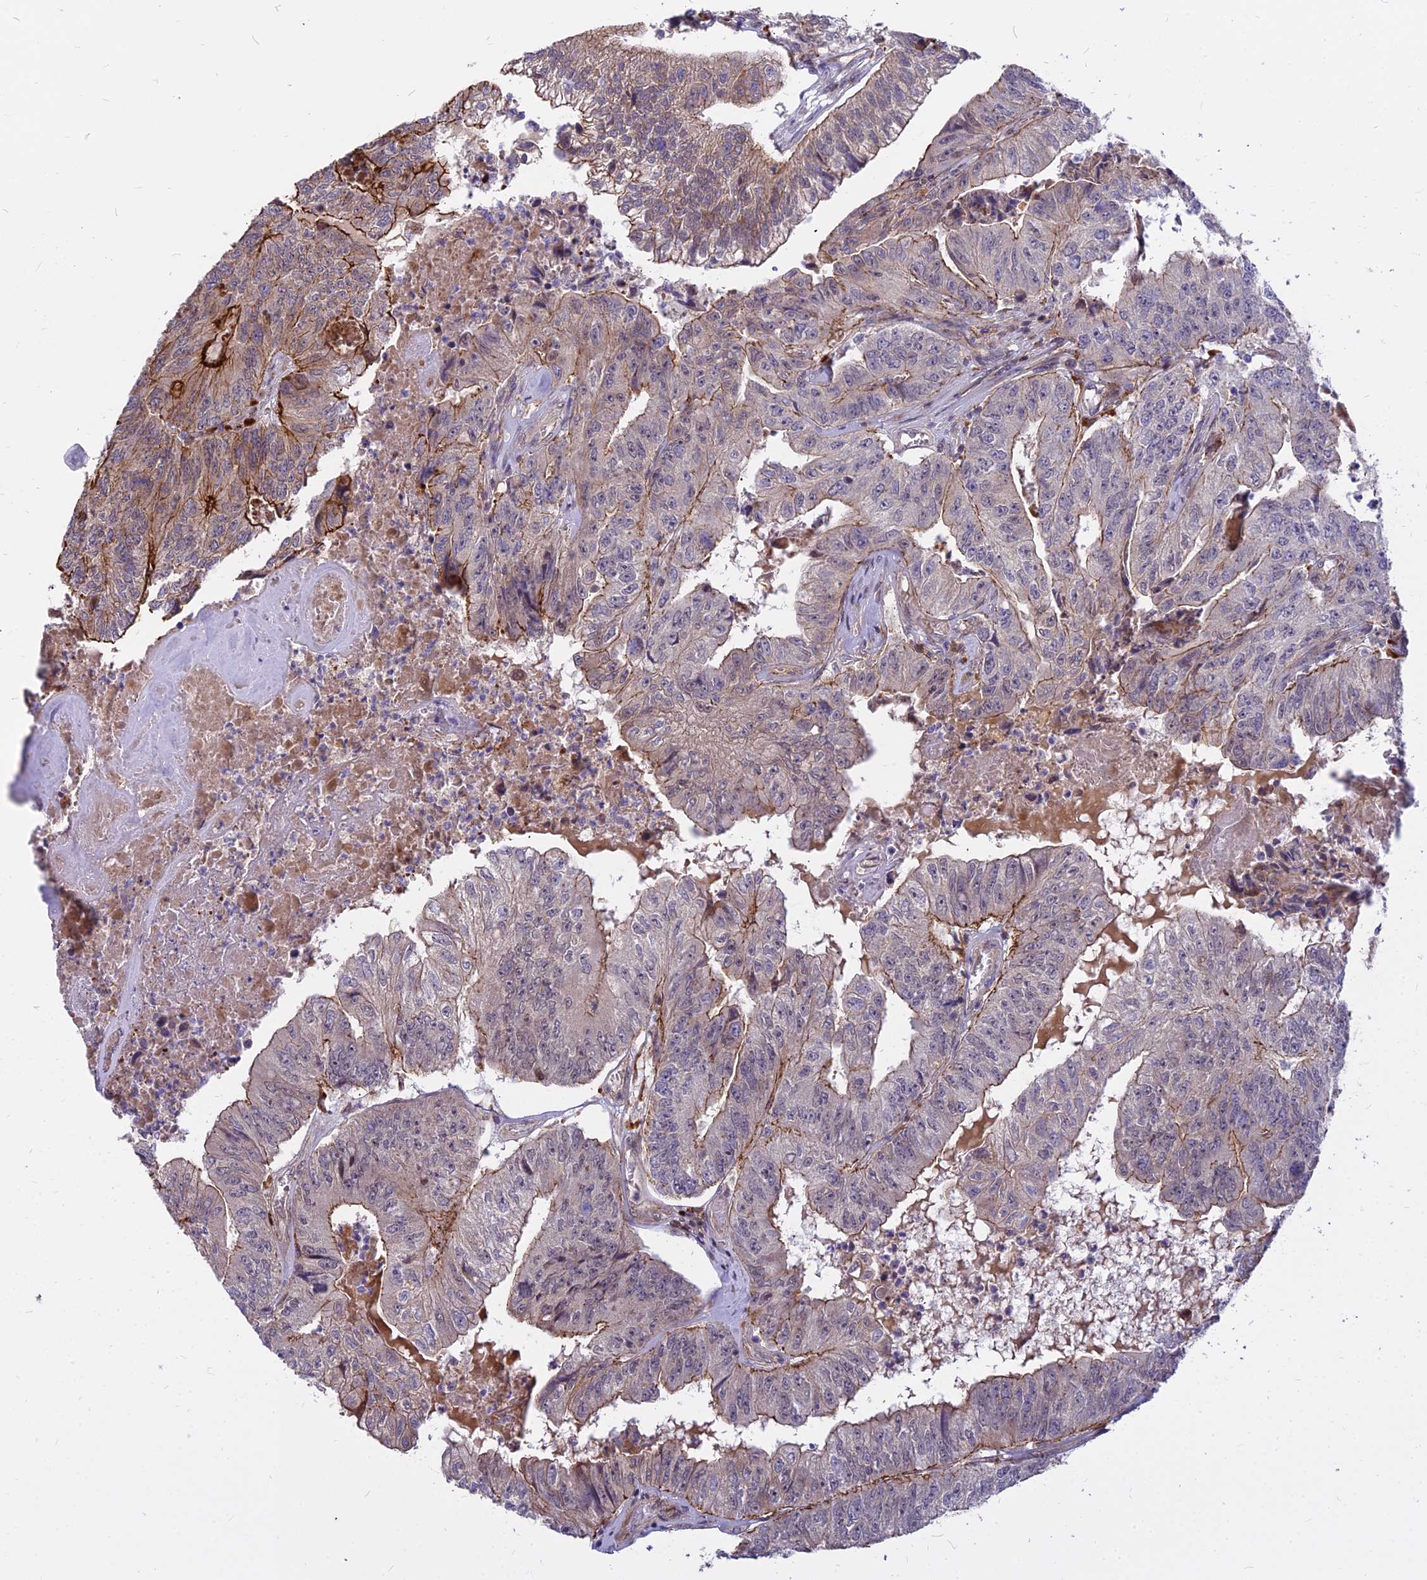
{"staining": {"intensity": "moderate", "quantity": "<25%", "location": "cytoplasmic/membranous"}, "tissue": "colorectal cancer", "cell_type": "Tumor cells", "image_type": "cancer", "snomed": [{"axis": "morphology", "description": "Adenocarcinoma, NOS"}, {"axis": "topography", "description": "Colon"}], "caption": "Immunohistochemical staining of colorectal cancer displays low levels of moderate cytoplasmic/membranous expression in about <25% of tumor cells.", "gene": "GLYATL3", "patient": {"sex": "female", "age": 67}}